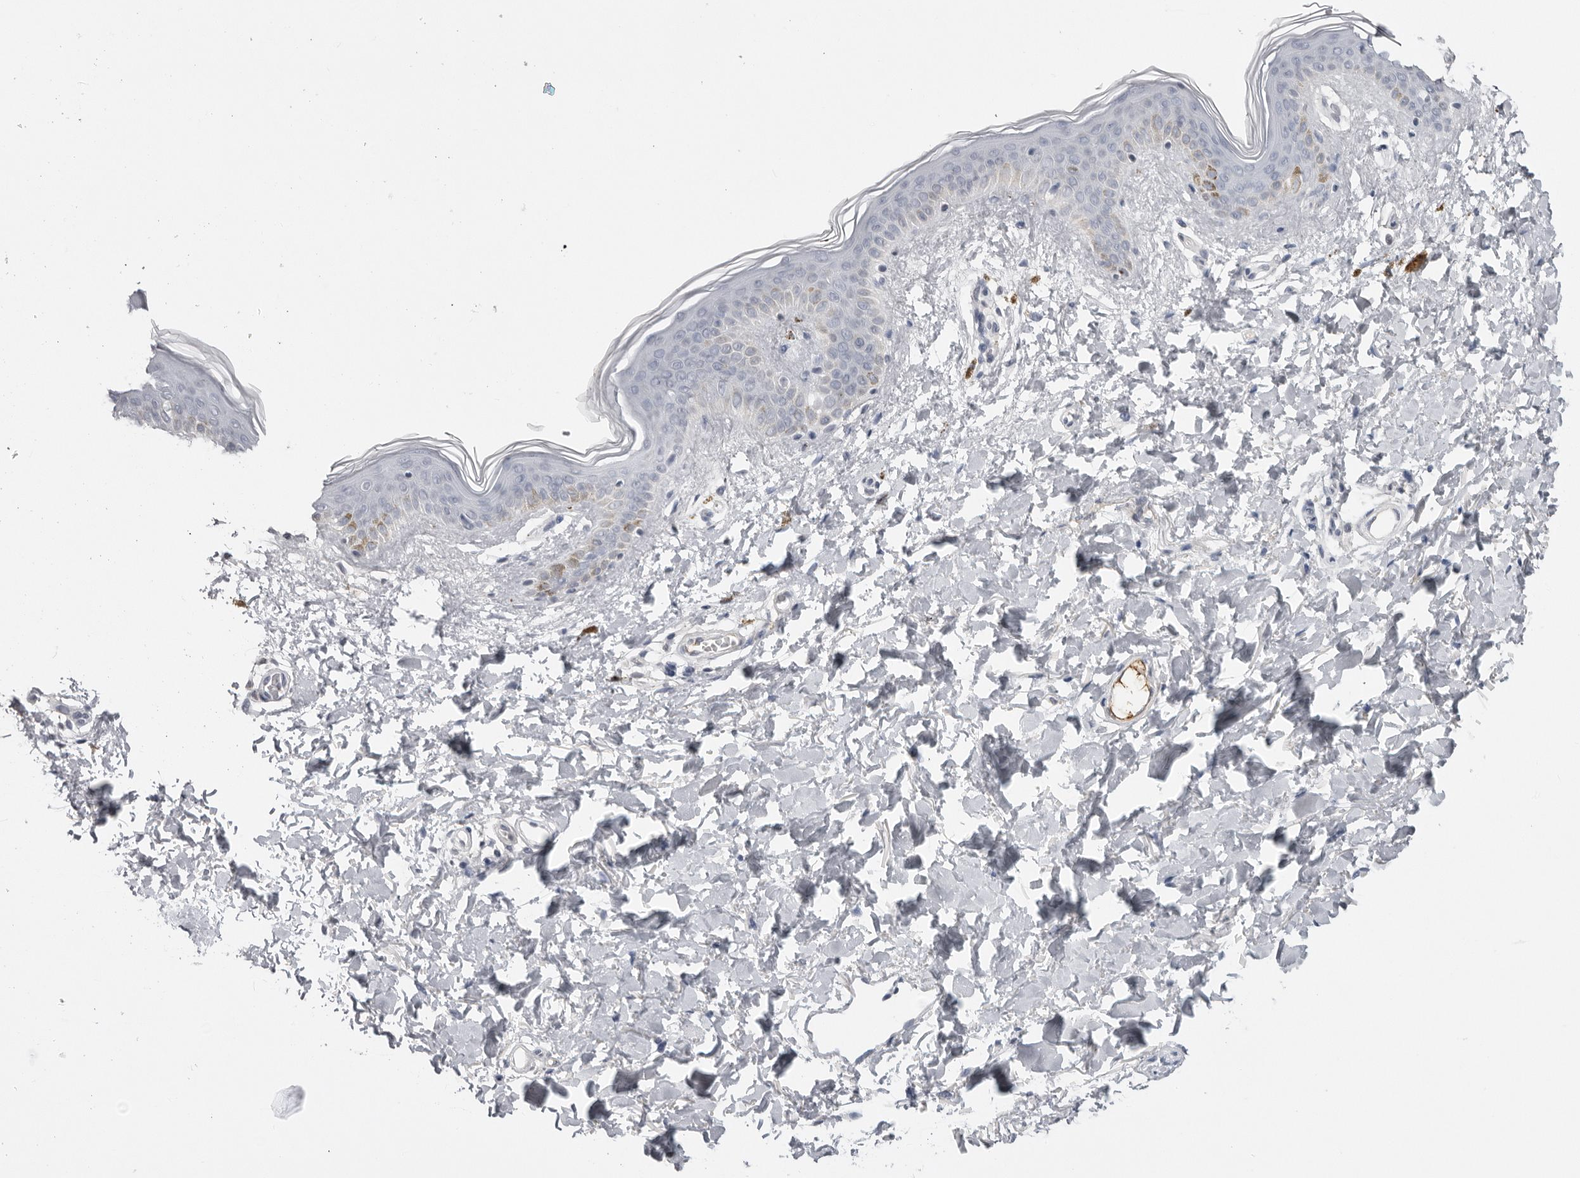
{"staining": {"intensity": "negative", "quantity": "none", "location": "none"}, "tissue": "skin", "cell_type": "Fibroblasts", "image_type": "normal", "snomed": [{"axis": "morphology", "description": "Normal tissue, NOS"}, {"axis": "topography", "description": "Skin"}], "caption": "This is an immunohistochemistry (IHC) photomicrograph of benign human skin. There is no expression in fibroblasts.", "gene": "SERPINF2", "patient": {"sex": "female", "age": 46}}